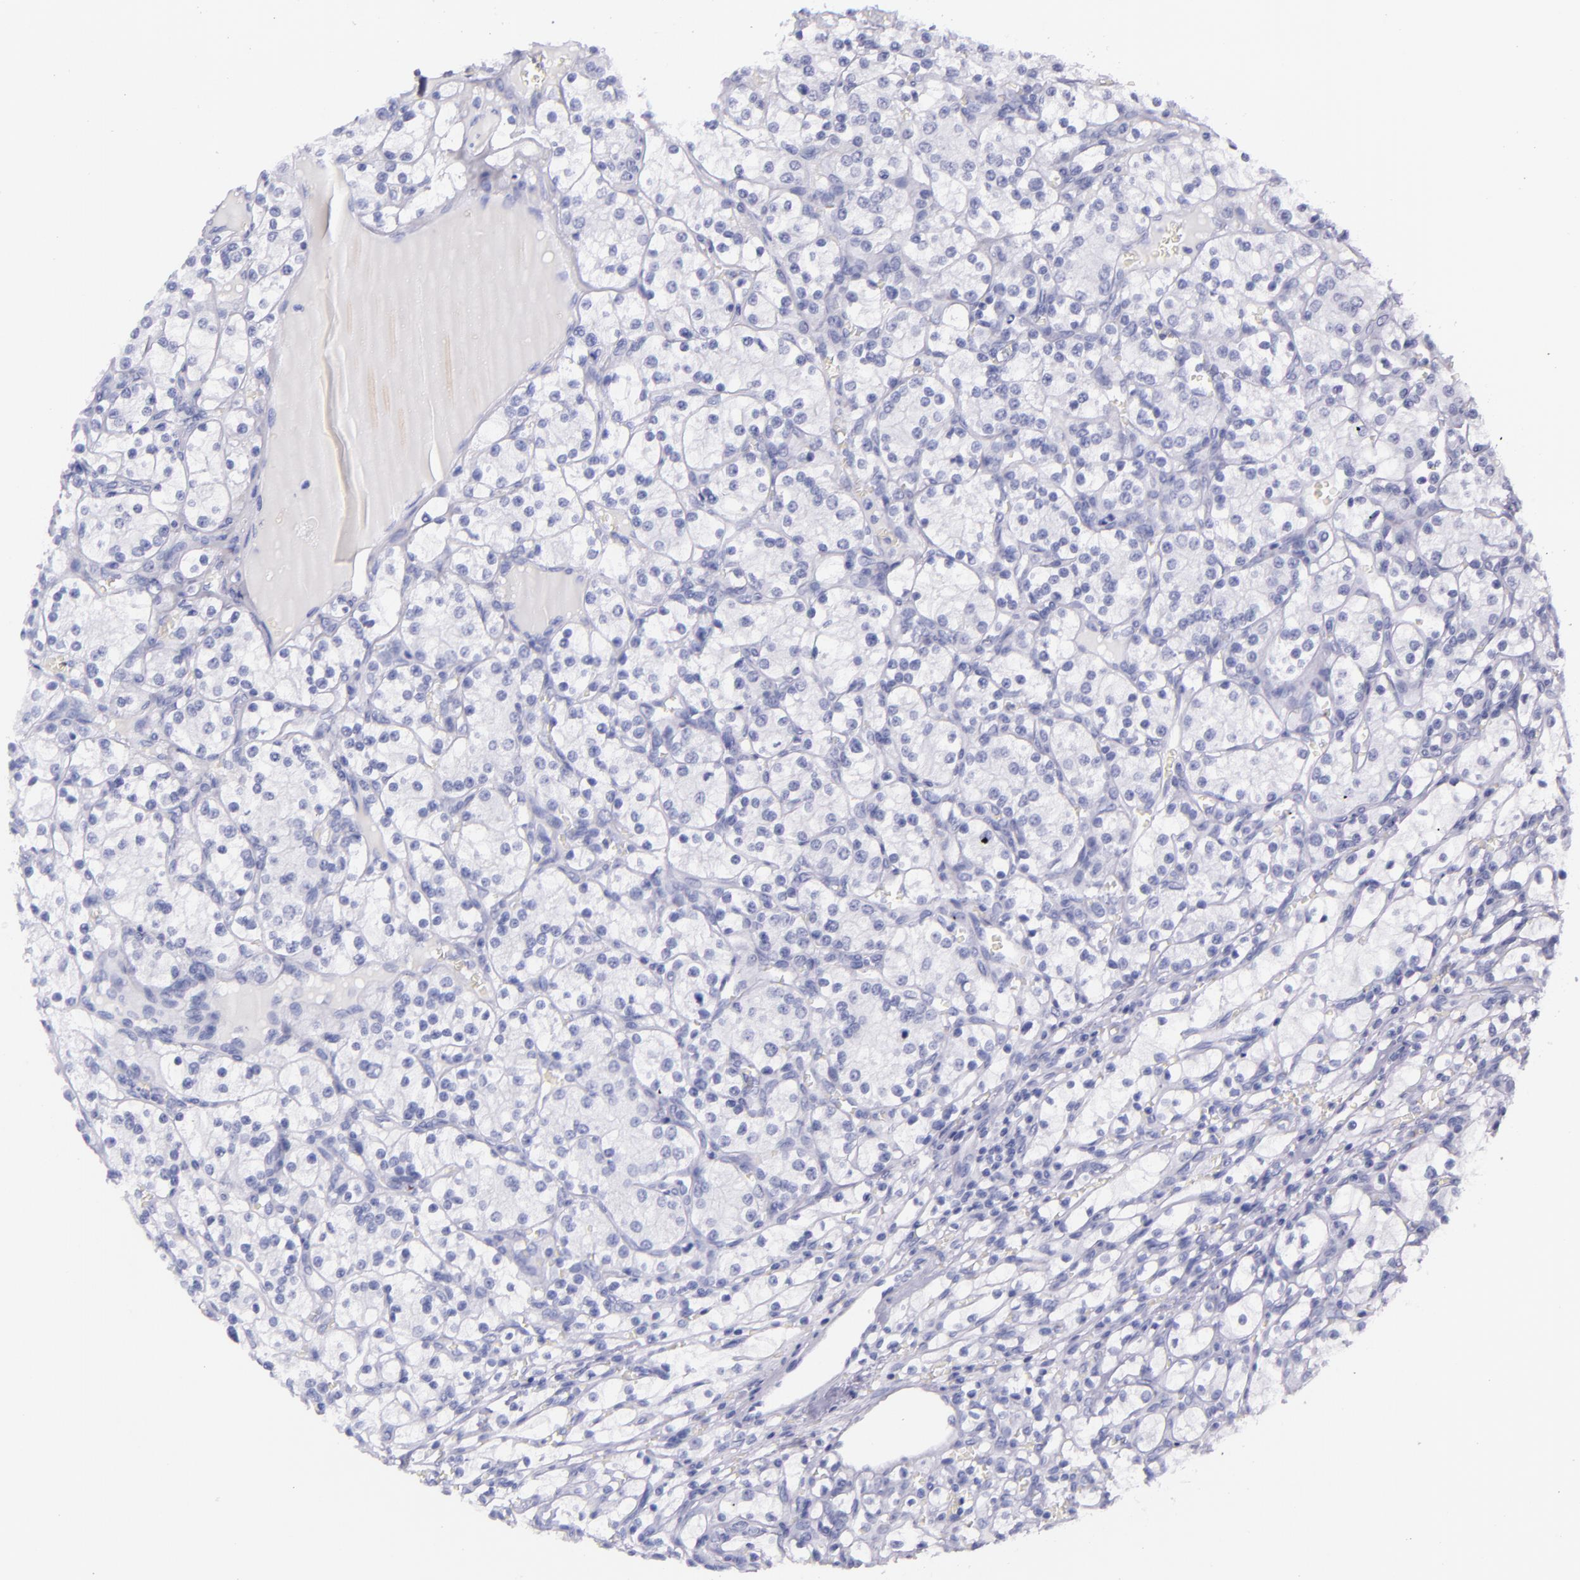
{"staining": {"intensity": "negative", "quantity": "none", "location": "none"}, "tissue": "renal cancer", "cell_type": "Tumor cells", "image_type": "cancer", "snomed": [{"axis": "morphology", "description": "Adenocarcinoma, NOS"}, {"axis": "topography", "description": "Kidney"}], "caption": "A histopathology image of adenocarcinoma (renal) stained for a protein displays no brown staining in tumor cells.", "gene": "SFTPA2", "patient": {"sex": "female", "age": 62}}